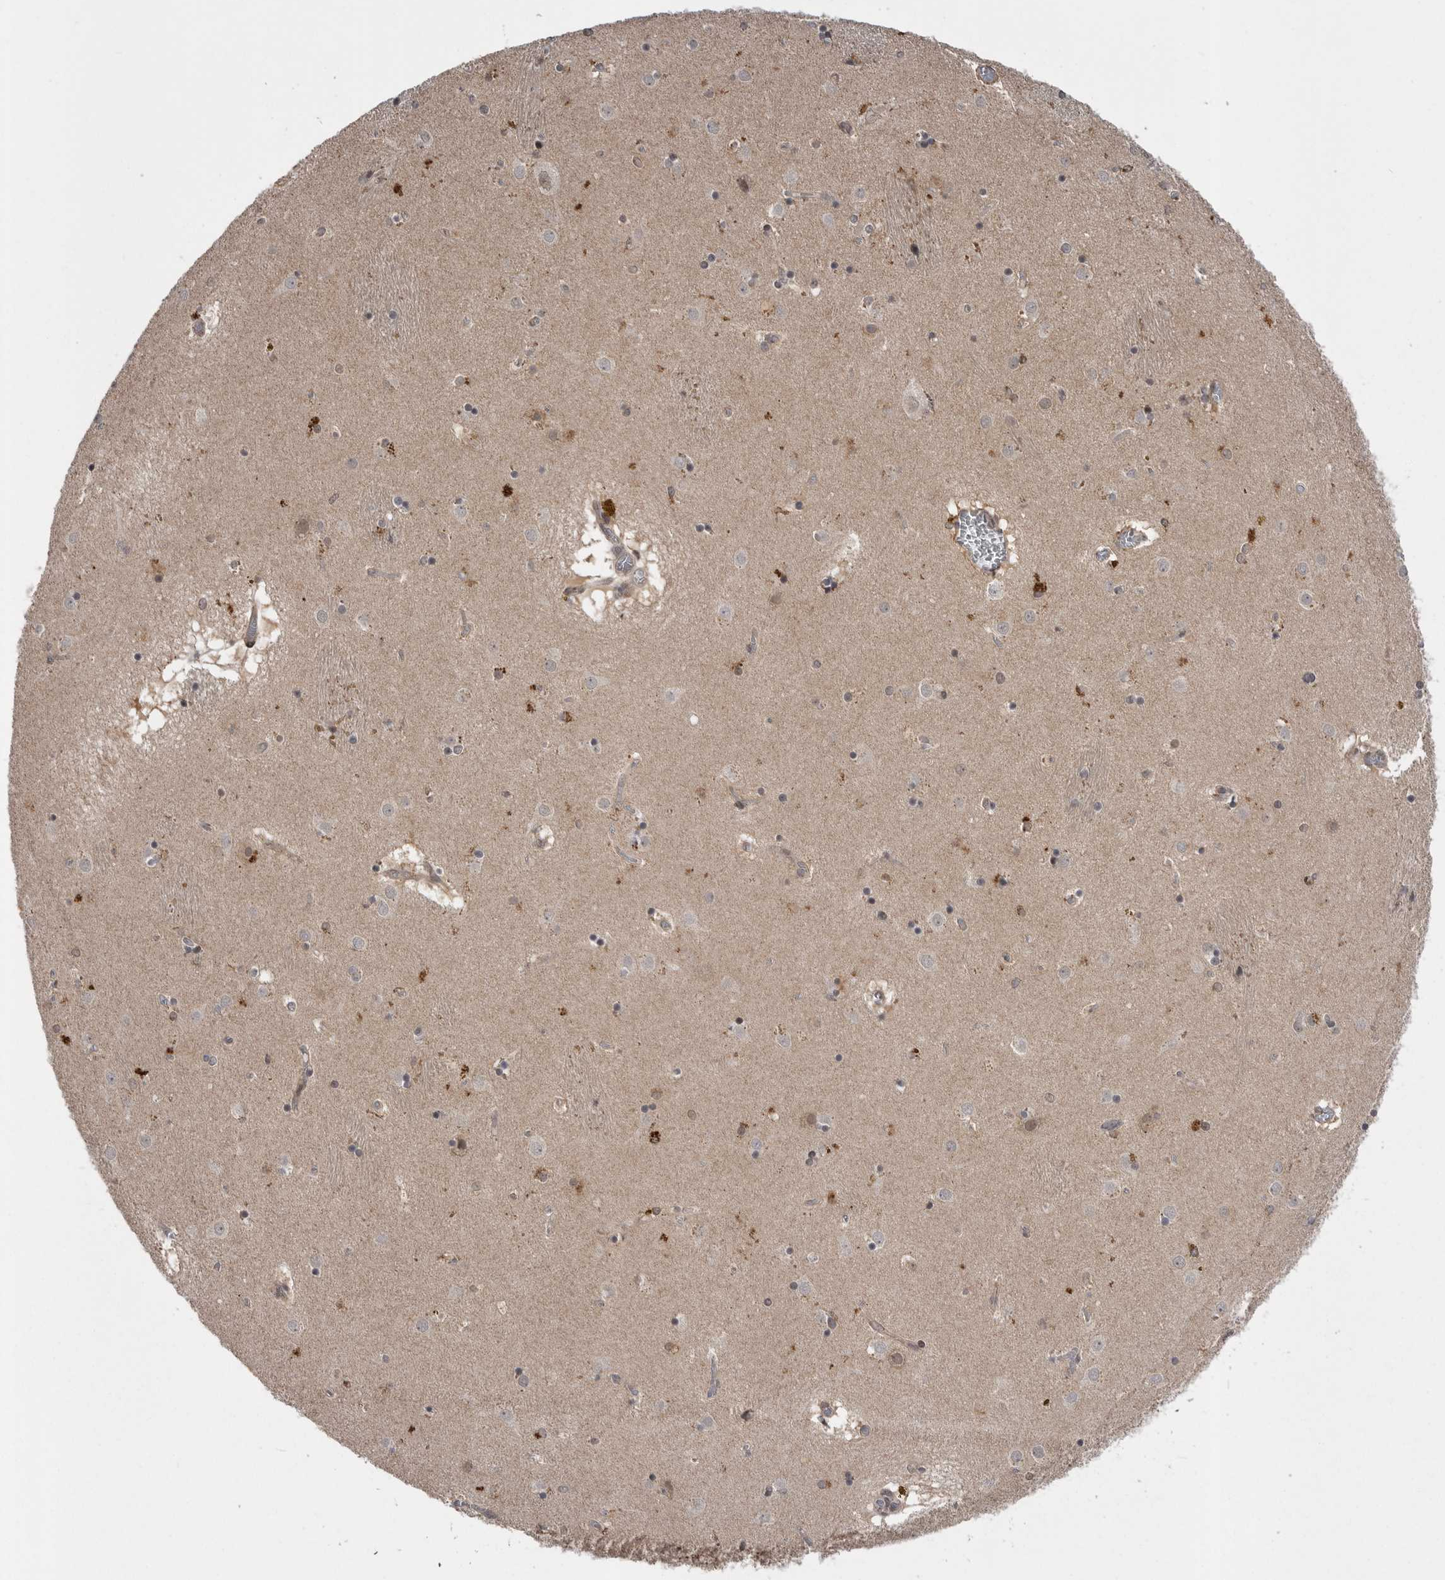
{"staining": {"intensity": "negative", "quantity": "none", "location": "none"}, "tissue": "caudate", "cell_type": "Glial cells", "image_type": "normal", "snomed": [{"axis": "morphology", "description": "Normal tissue, NOS"}, {"axis": "topography", "description": "Lateral ventricle wall"}], "caption": "High power microscopy image of an immunohistochemistry (IHC) histopathology image of normal caudate, revealing no significant expression in glial cells.", "gene": "AOAH", "patient": {"sex": "male", "age": 70}}